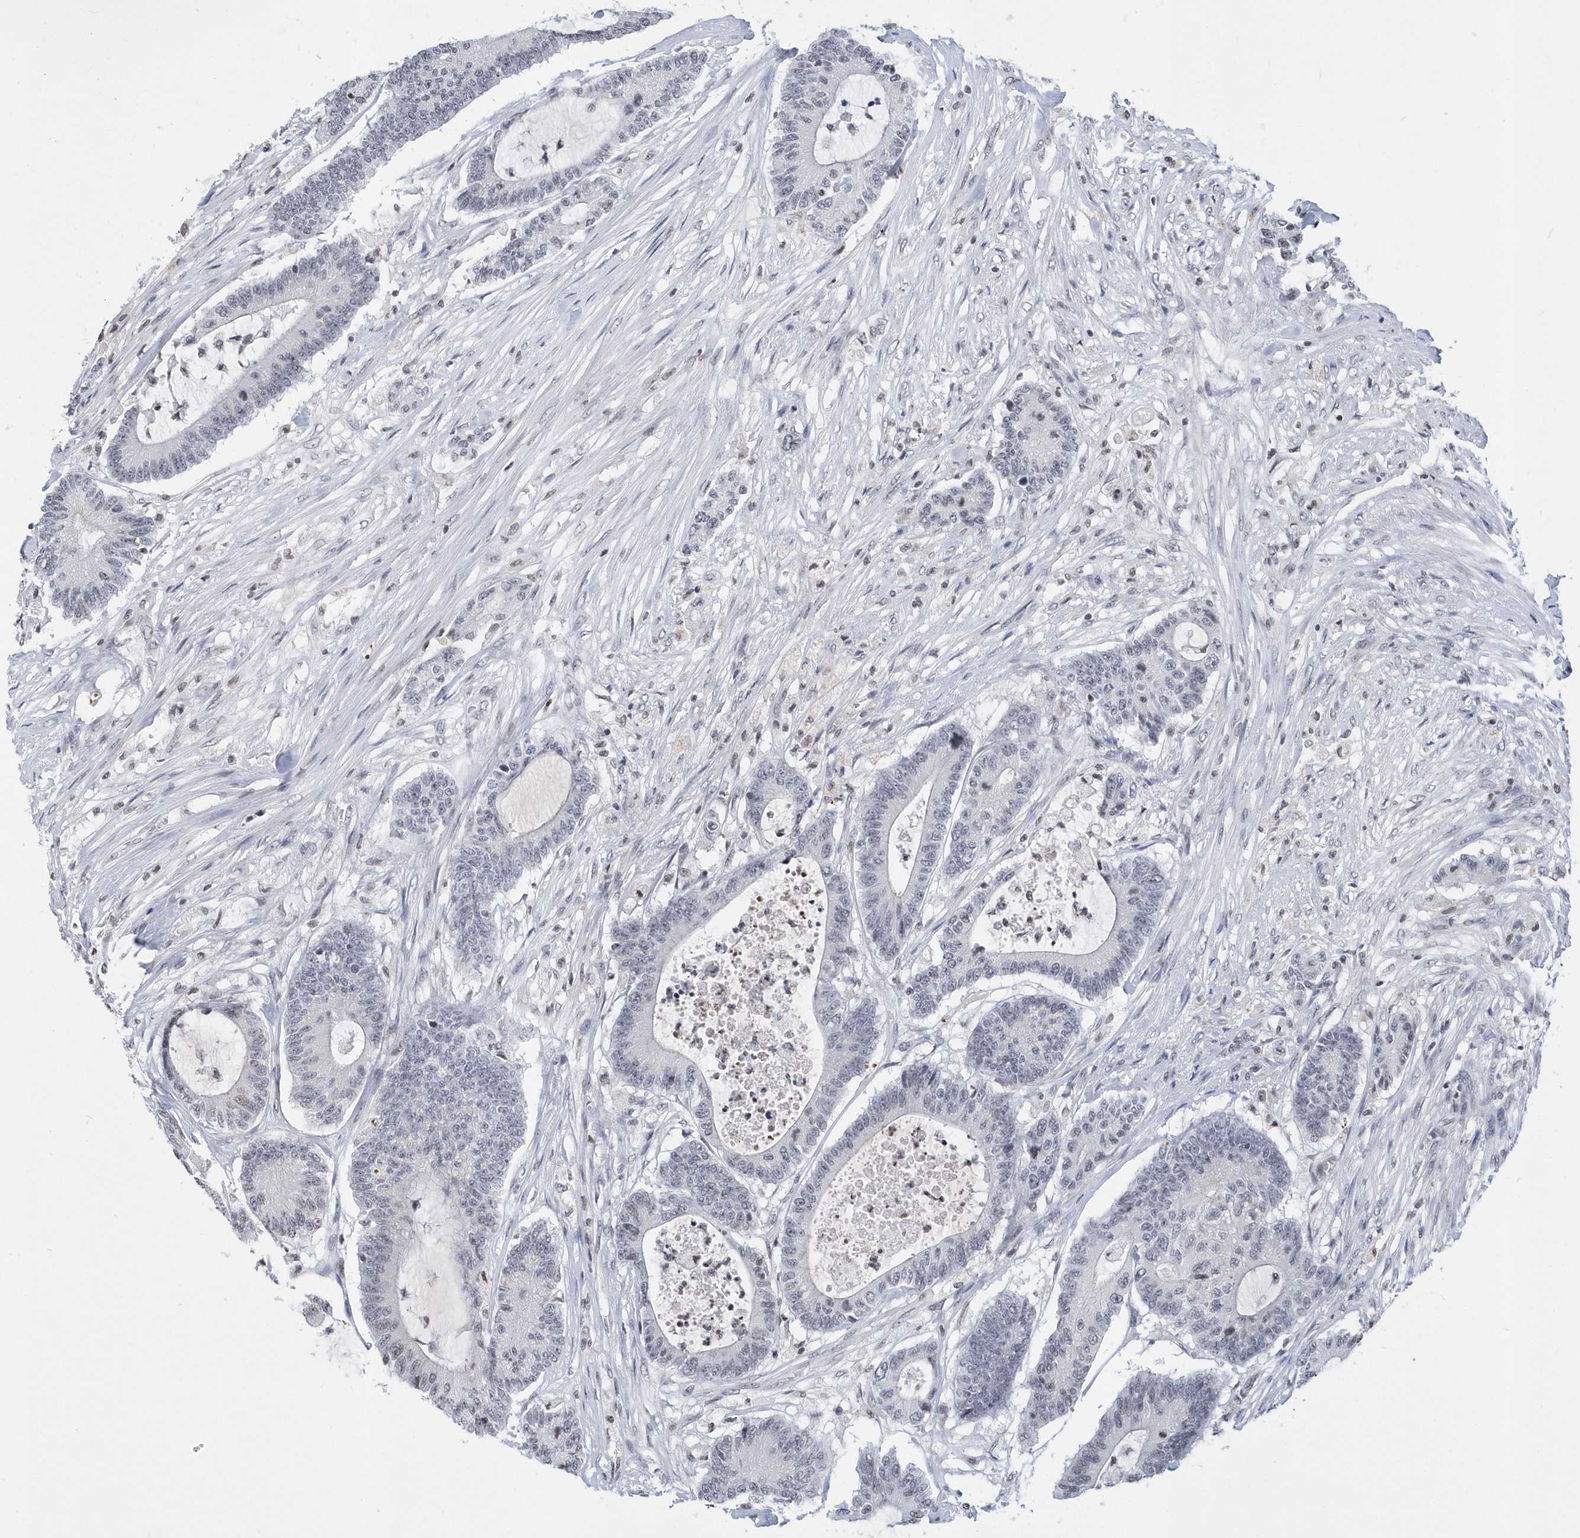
{"staining": {"intensity": "negative", "quantity": "none", "location": "none"}, "tissue": "colorectal cancer", "cell_type": "Tumor cells", "image_type": "cancer", "snomed": [{"axis": "morphology", "description": "Adenocarcinoma, NOS"}, {"axis": "topography", "description": "Colon"}], "caption": "High power microscopy histopathology image of an IHC histopathology image of colorectal cancer, revealing no significant positivity in tumor cells. The staining is performed using DAB (3,3'-diaminobenzidine) brown chromogen with nuclei counter-stained in using hematoxylin.", "gene": "VWA5B2", "patient": {"sex": "female", "age": 84}}